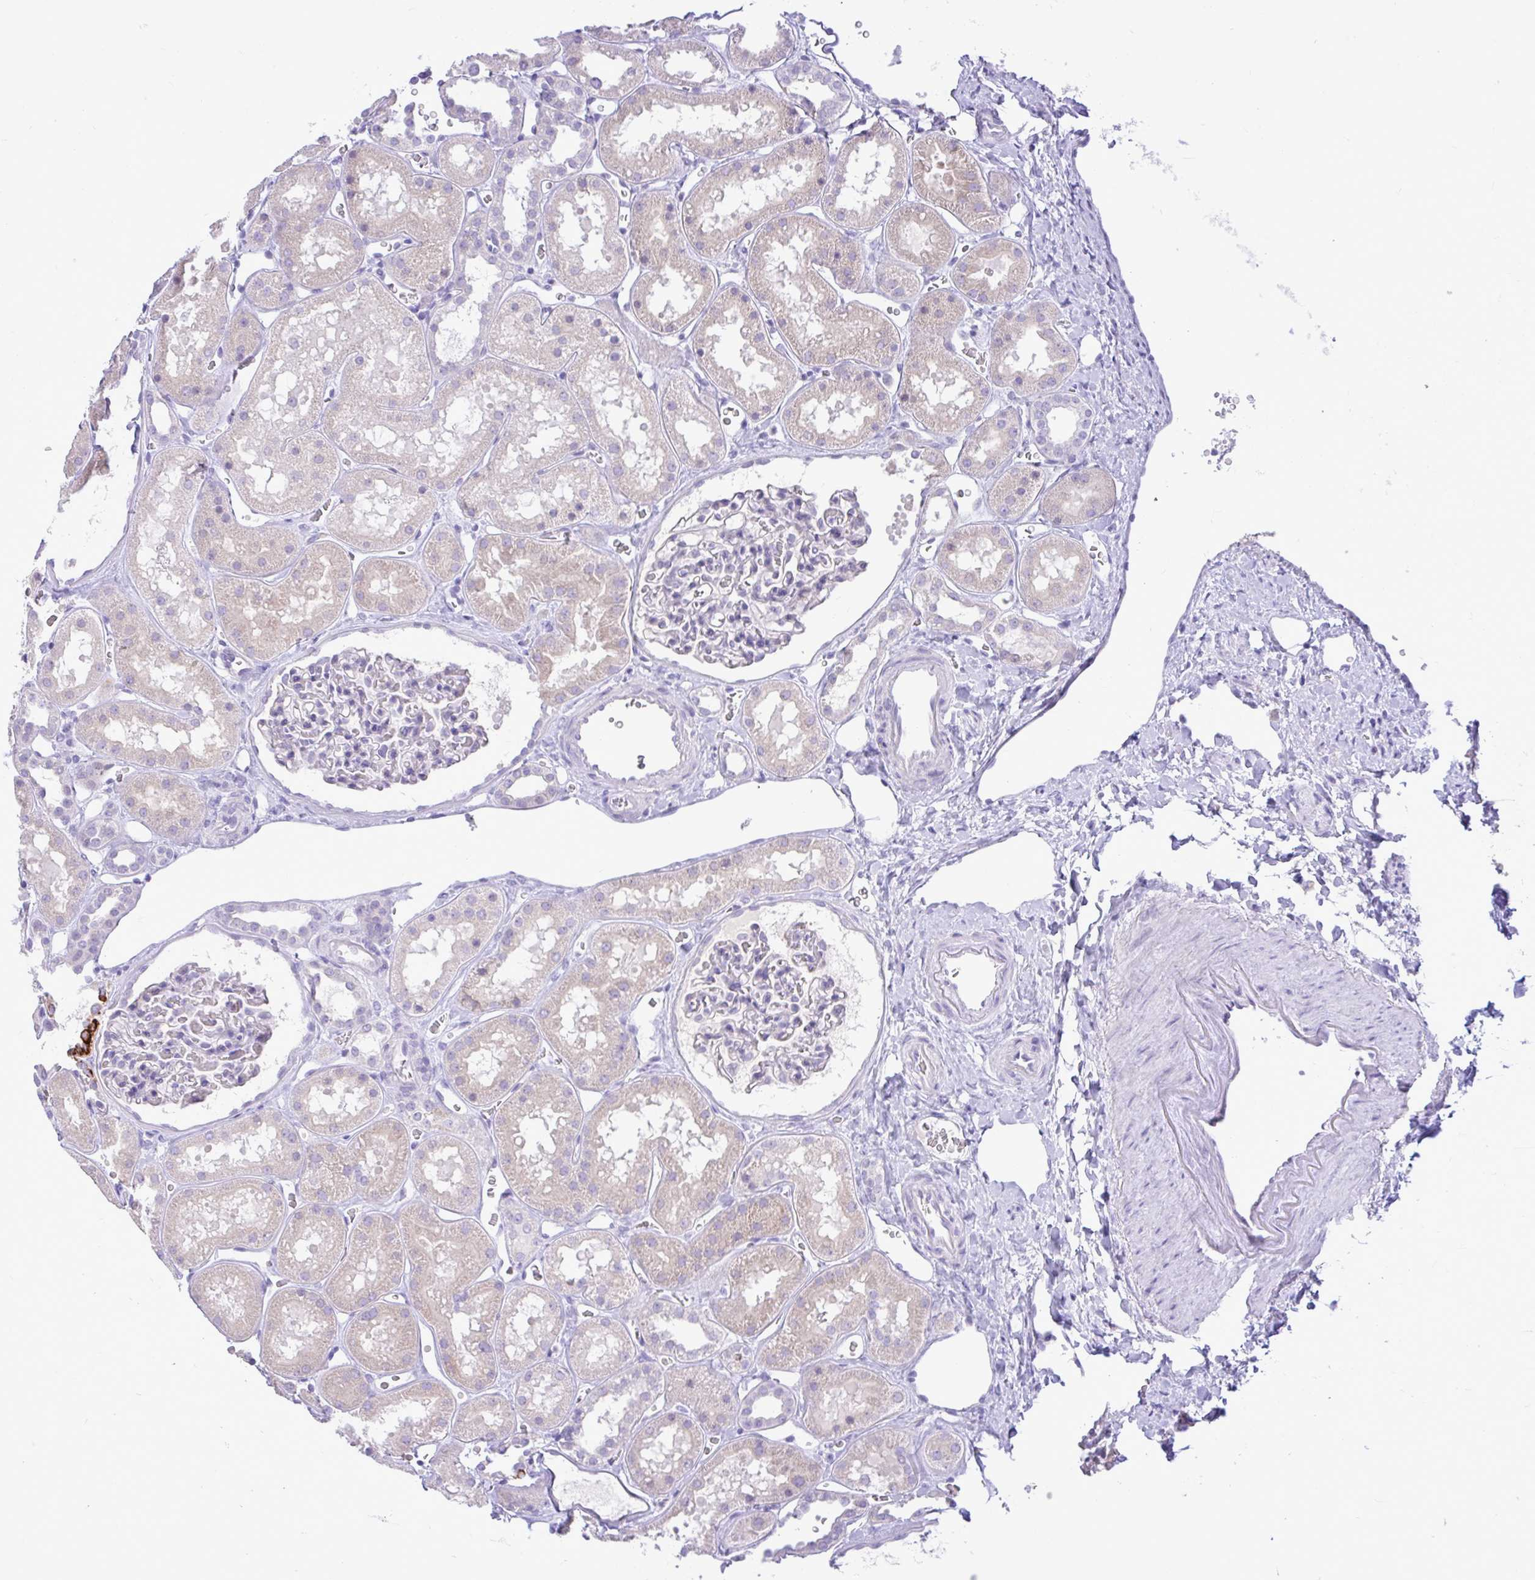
{"staining": {"intensity": "negative", "quantity": "none", "location": "none"}, "tissue": "kidney", "cell_type": "Cells in glomeruli", "image_type": "normal", "snomed": [{"axis": "morphology", "description": "Normal tissue, NOS"}, {"axis": "topography", "description": "Kidney"}], "caption": "Immunohistochemical staining of benign kidney shows no significant positivity in cells in glomeruli. Brightfield microscopy of immunohistochemistry stained with DAB (brown) and hematoxylin (blue), captured at high magnification.", "gene": "ZNF101", "patient": {"sex": "female", "age": 41}}